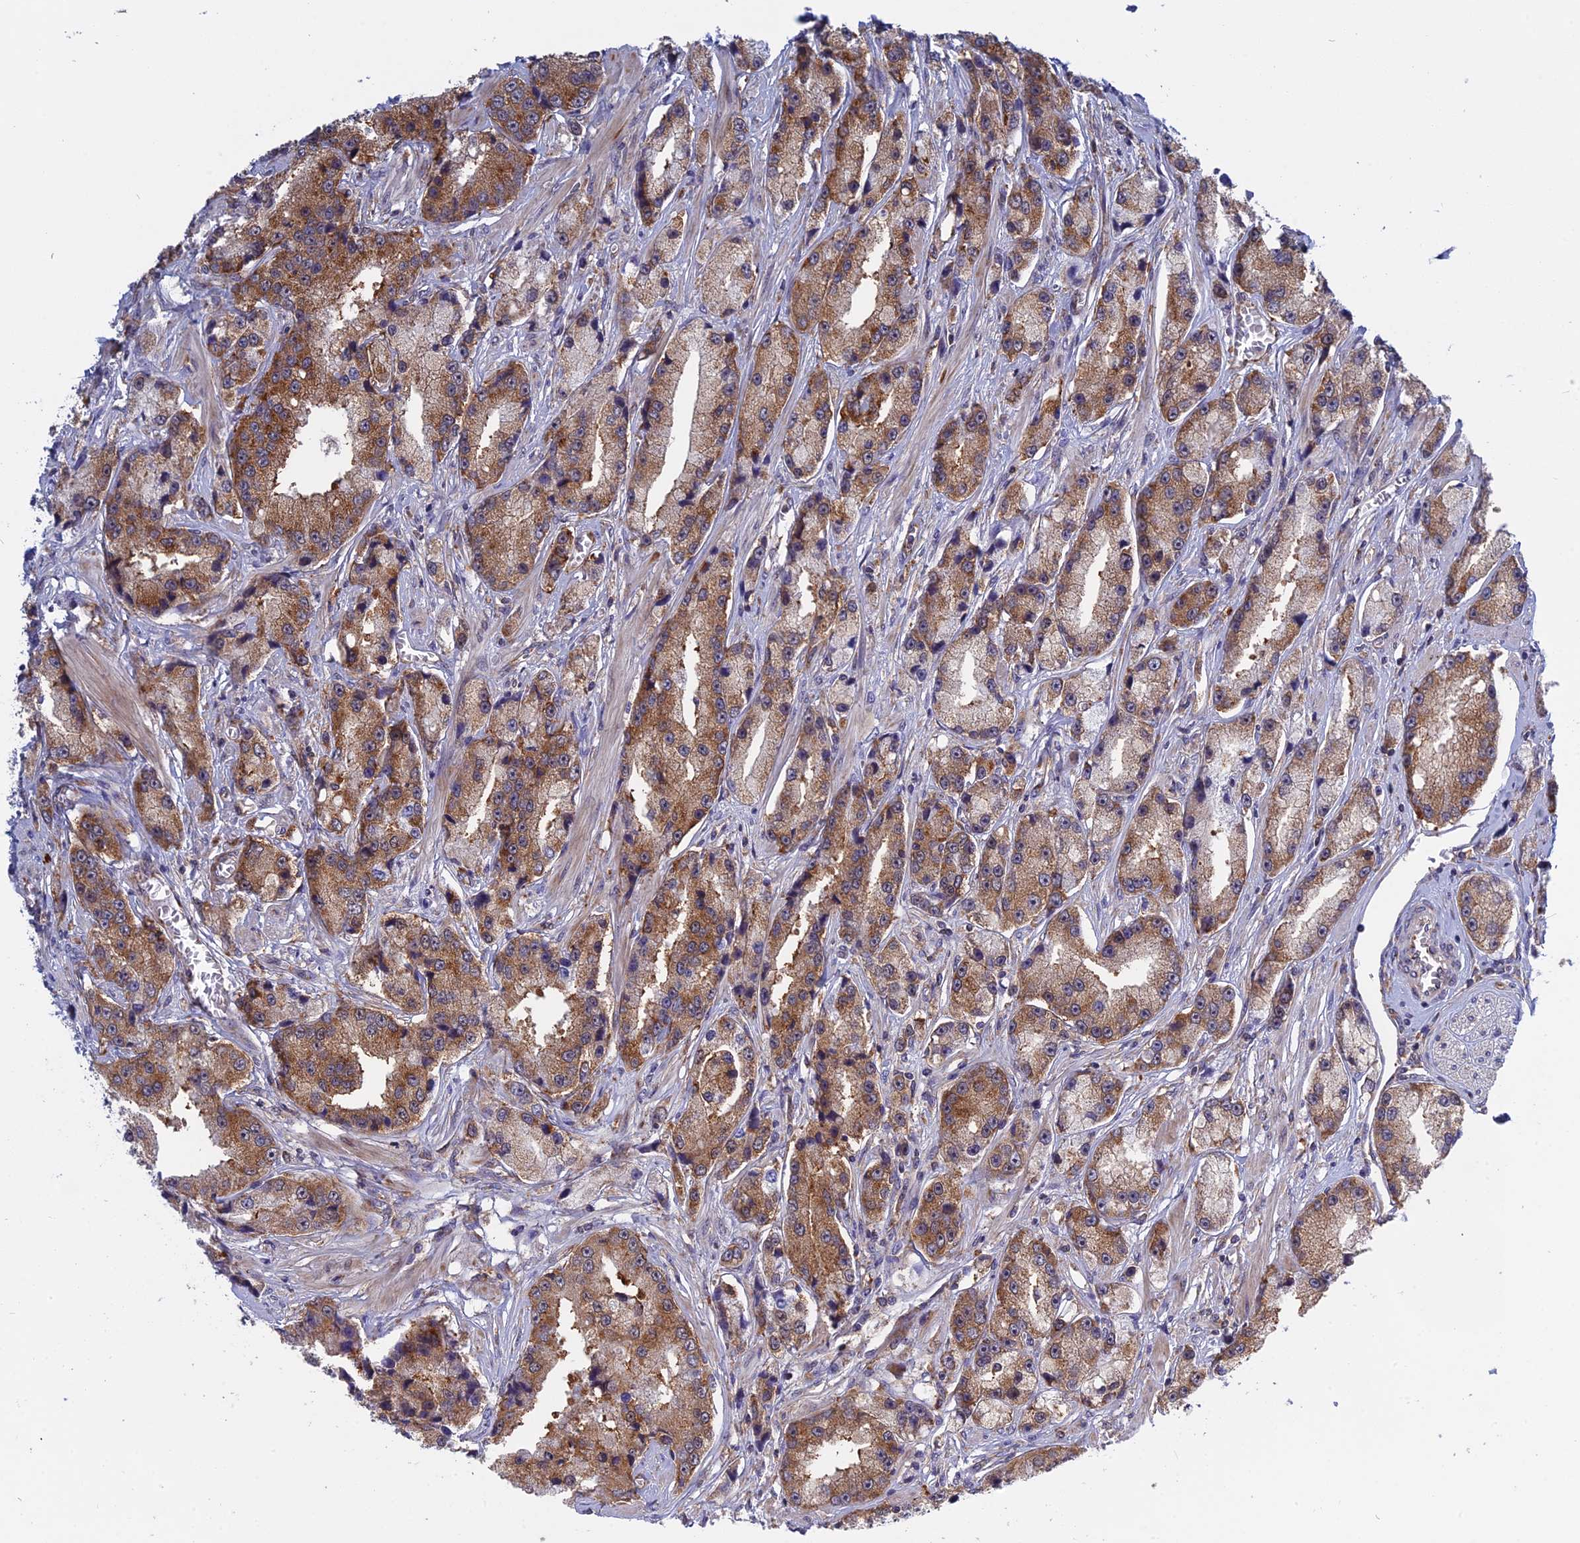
{"staining": {"intensity": "moderate", "quantity": ">75%", "location": "cytoplasmic/membranous"}, "tissue": "prostate cancer", "cell_type": "Tumor cells", "image_type": "cancer", "snomed": [{"axis": "morphology", "description": "Adenocarcinoma, High grade"}, {"axis": "topography", "description": "Prostate"}], "caption": "A photomicrograph showing moderate cytoplasmic/membranous expression in about >75% of tumor cells in prostate cancer (high-grade adenocarcinoma), as visualized by brown immunohistochemical staining.", "gene": "CLINT1", "patient": {"sex": "male", "age": 74}}